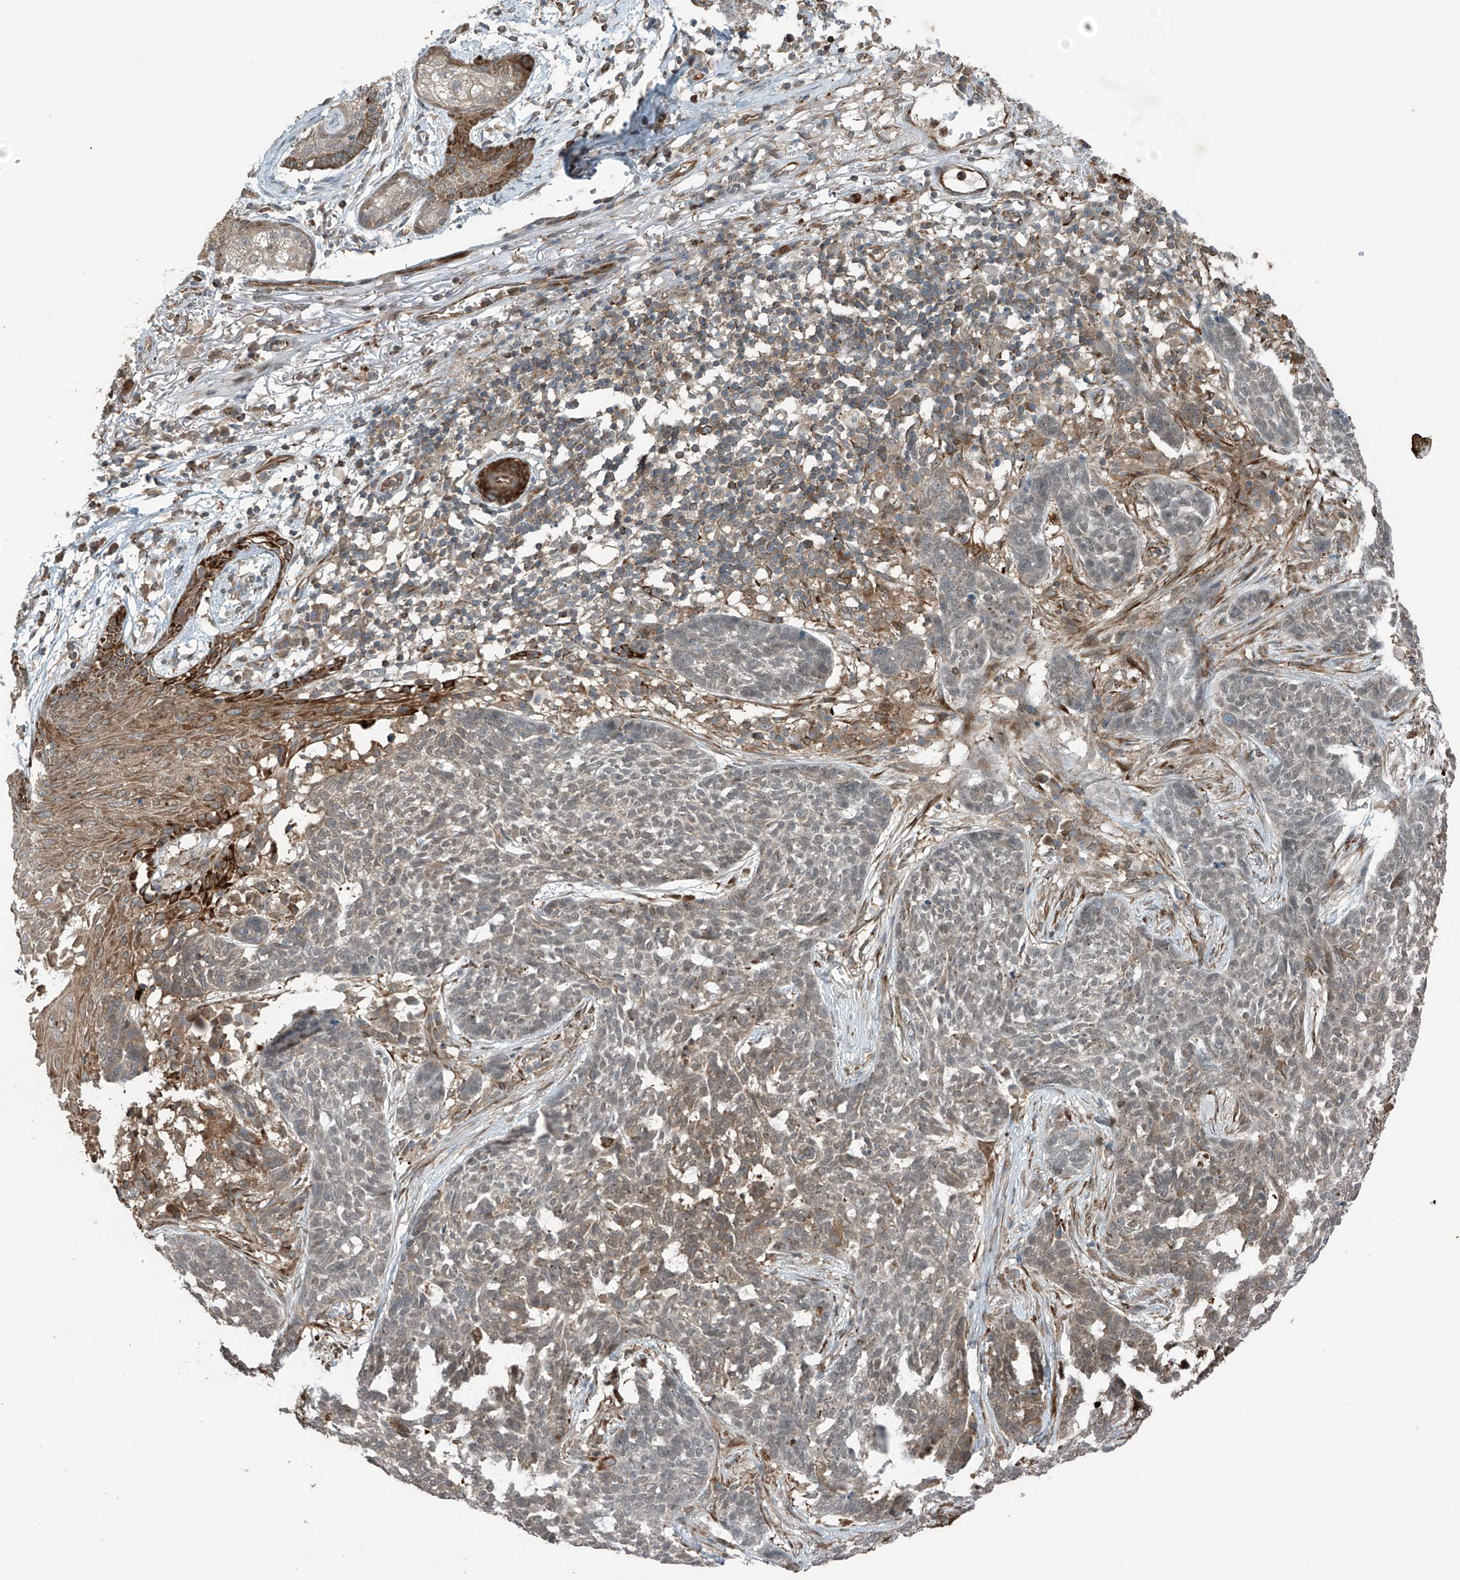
{"staining": {"intensity": "moderate", "quantity": "<25%", "location": "cytoplasmic/membranous"}, "tissue": "skin cancer", "cell_type": "Tumor cells", "image_type": "cancer", "snomed": [{"axis": "morphology", "description": "Basal cell carcinoma"}, {"axis": "topography", "description": "Skin"}], "caption": "Immunohistochemistry of human skin cancer (basal cell carcinoma) reveals low levels of moderate cytoplasmic/membranous positivity in approximately <25% of tumor cells.", "gene": "SAMD3", "patient": {"sex": "male", "age": 85}}